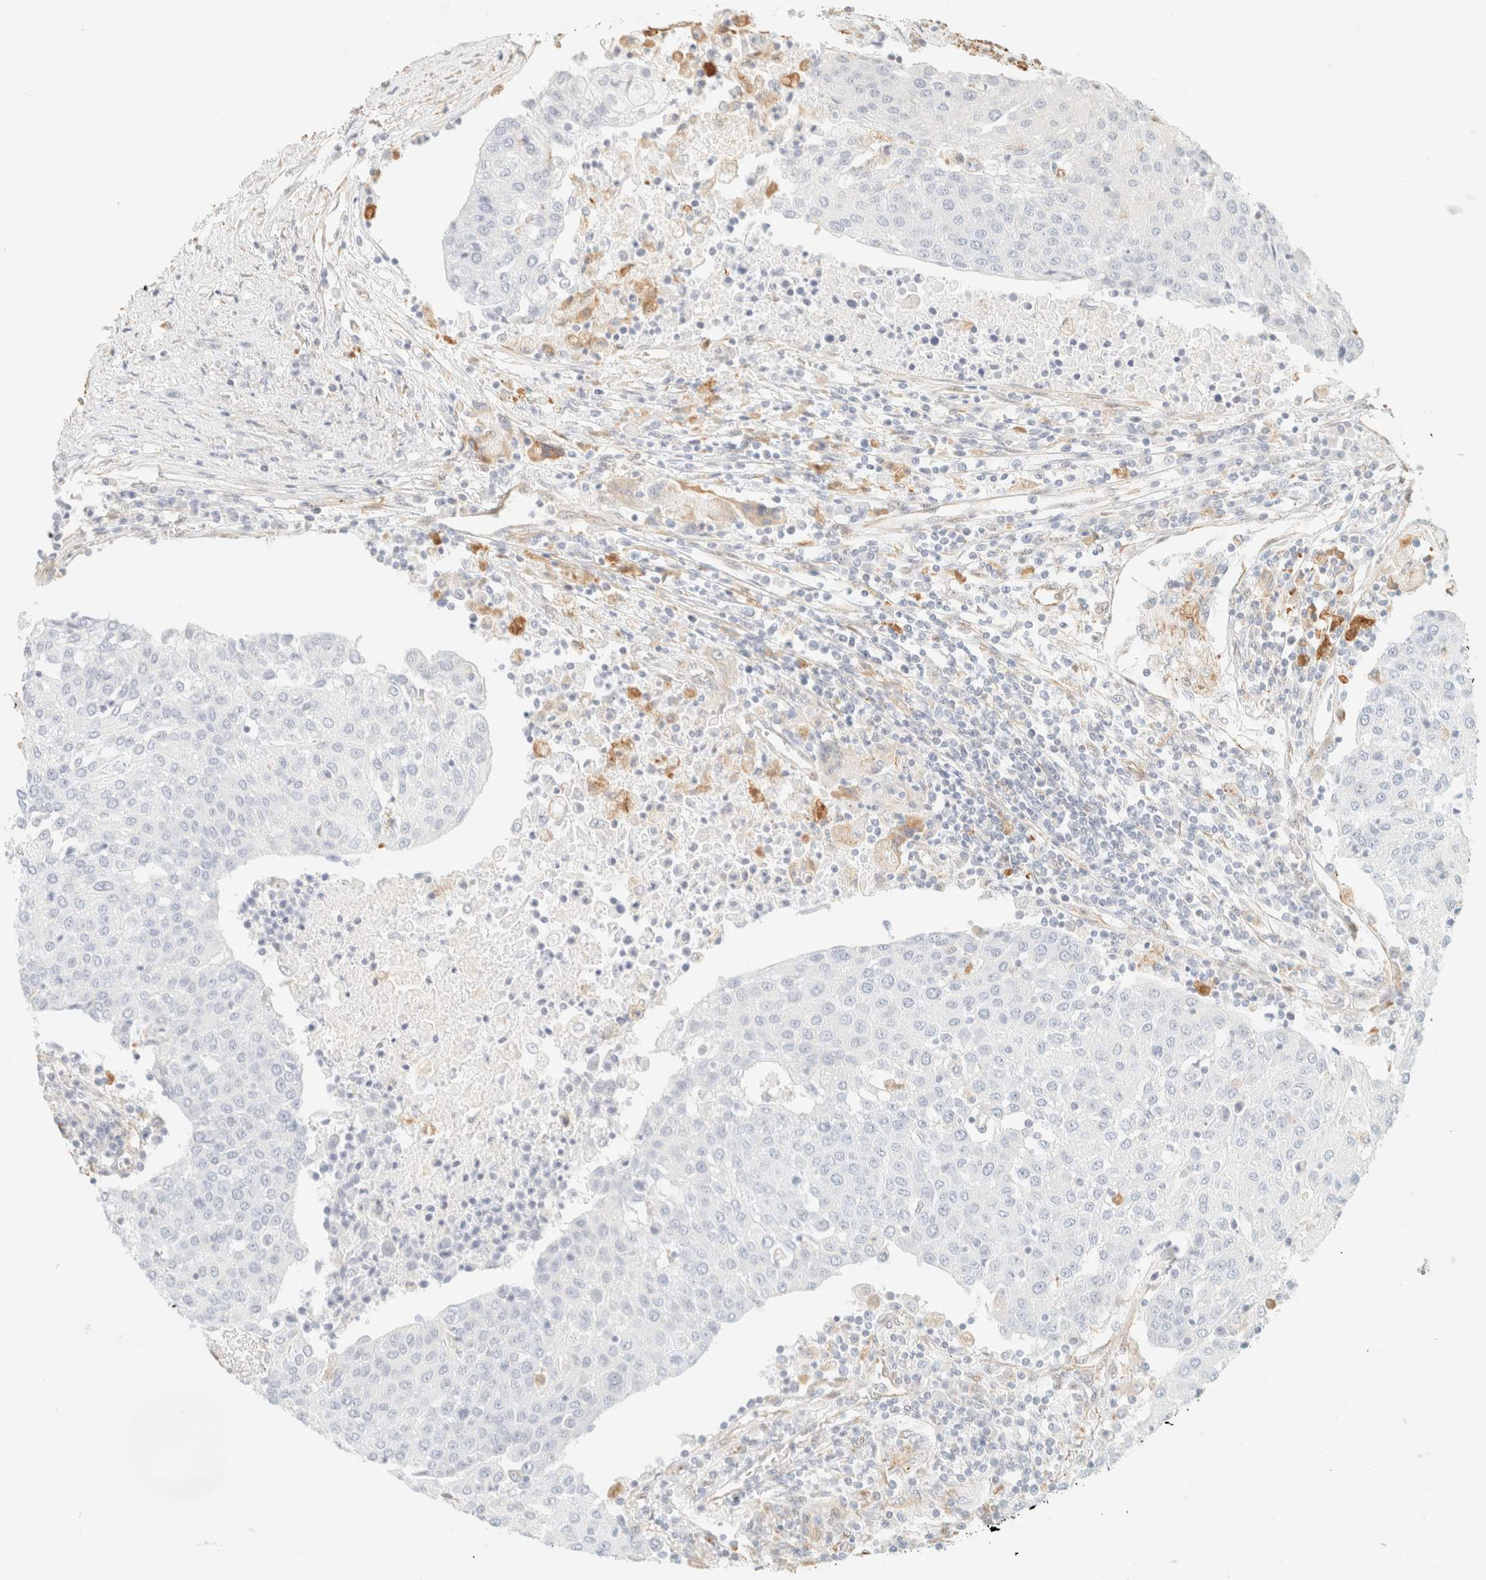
{"staining": {"intensity": "negative", "quantity": "none", "location": "none"}, "tissue": "urothelial cancer", "cell_type": "Tumor cells", "image_type": "cancer", "snomed": [{"axis": "morphology", "description": "Urothelial carcinoma, High grade"}, {"axis": "topography", "description": "Urinary bladder"}], "caption": "This is an immunohistochemistry (IHC) image of human urothelial cancer. There is no expression in tumor cells.", "gene": "ZSCAN18", "patient": {"sex": "female", "age": 85}}